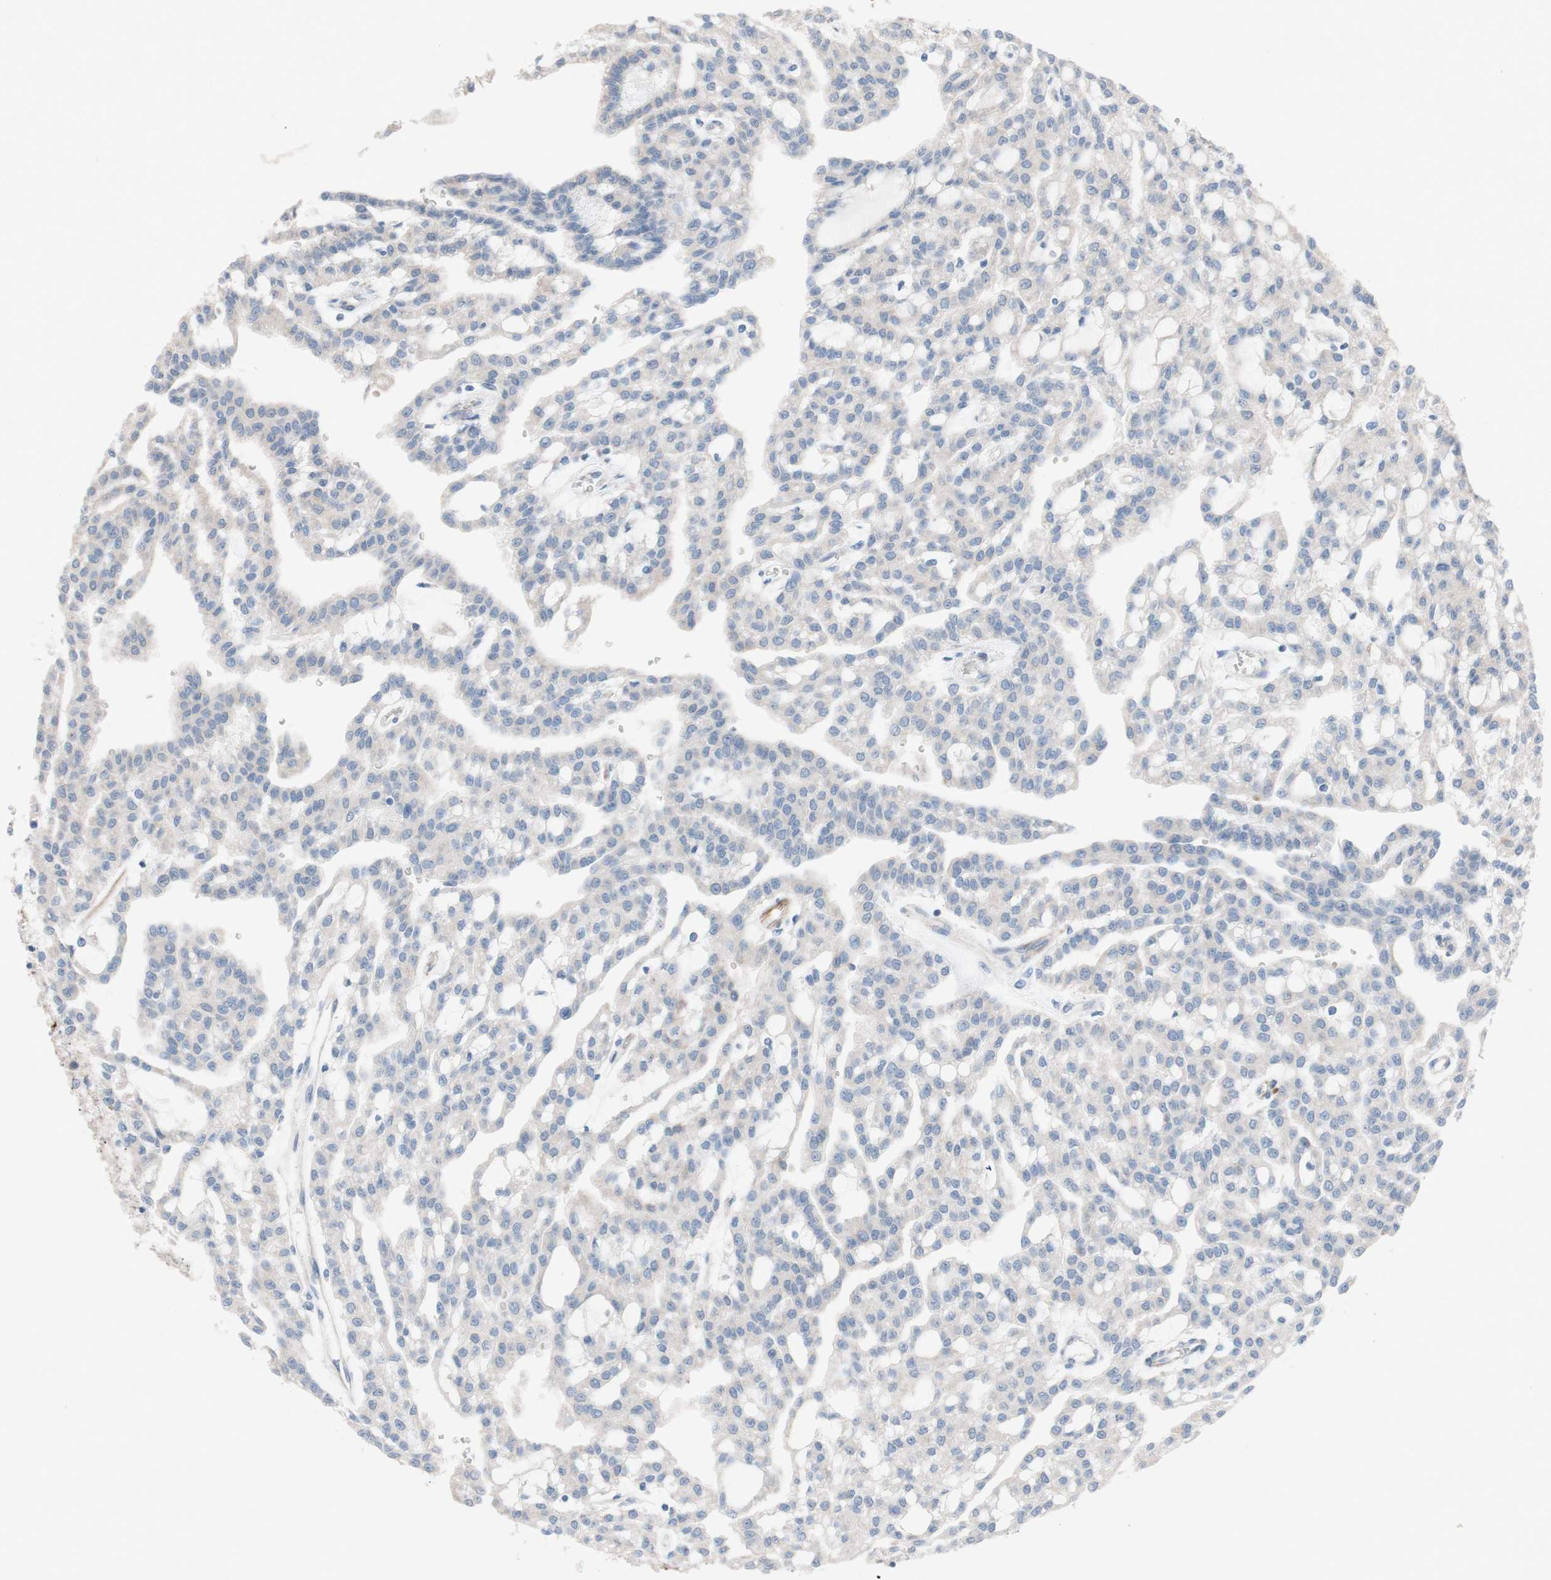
{"staining": {"intensity": "negative", "quantity": "none", "location": "none"}, "tissue": "renal cancer", "cell_type": "Tumor cells", "image_type": "cancer", "snomed": [{"axis": "morphology", "description": "Adenocarcinoma, NOS"}, {"axis": "topography", "description": "Kidney"}], "caption": "IHC image of neoplastic tissue: renal cancer stained with DAB exhibits no significant protein staining in tumor cells. Nuclei are stained in blue.", "gene": "AGPAT5", "patient": {"sex": "male", "age": 63}}